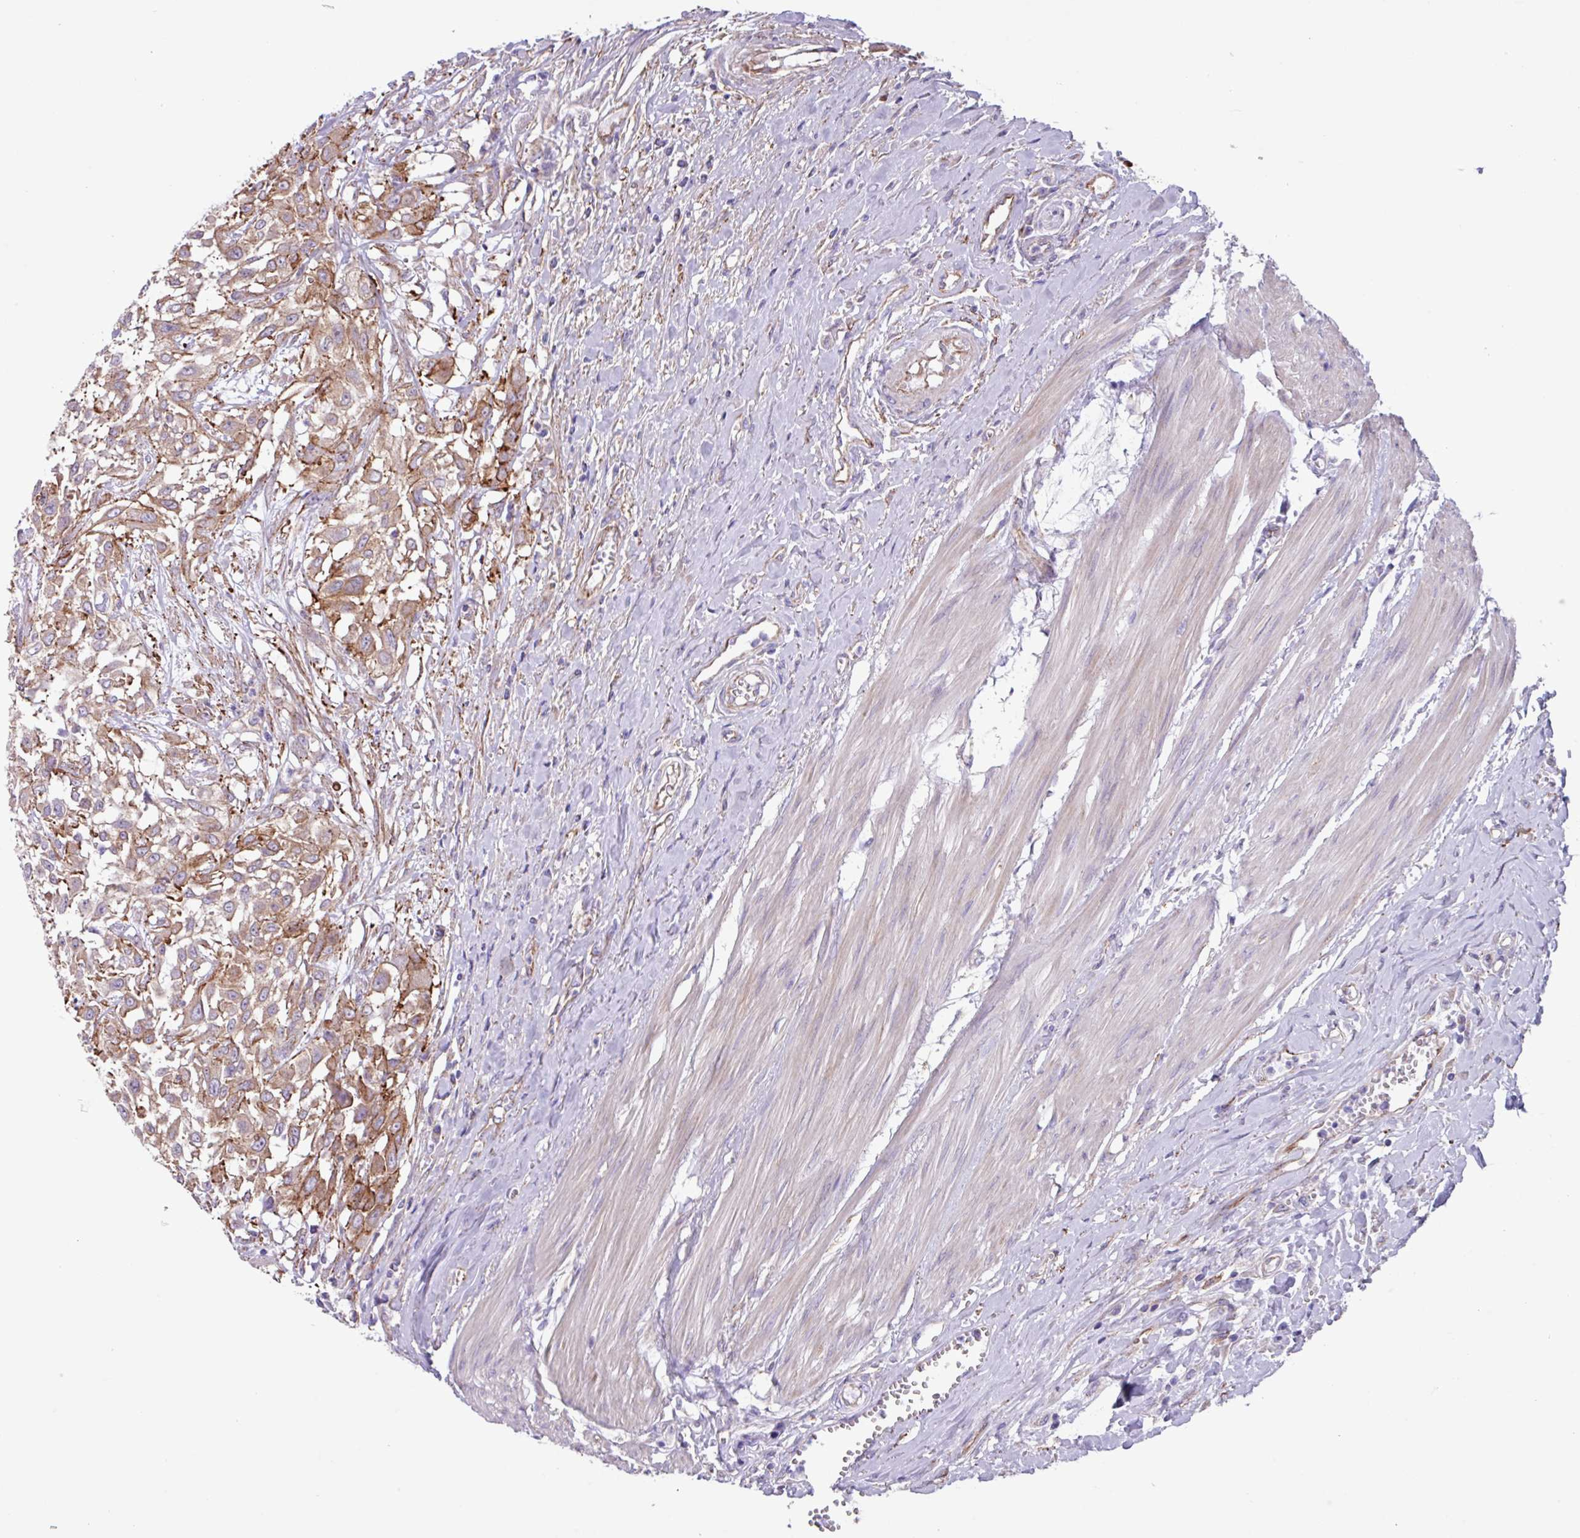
{"staining": {"intensity": "moderate", "quantity": ">75%", "location": "cytoplasmic/membranous"}, "tissue": "urothelial cancer", "cell_type": "Tumor cells", "image_type": "cancer", "snomed": [{"axis": "morphology", "description": "Urothelial carcinoma, High grade"}, {"axis": "topography", "description": "Urinary bladder"}], "caption": "Immunohistochemistry (IHC) of human urothelial cancer reveals medium levels of moderate cytoplasmic/membranous expression in about >75% of tumor cells.", "gene": "OTULIN", "patient": {"sex": "male", "age": 57}}